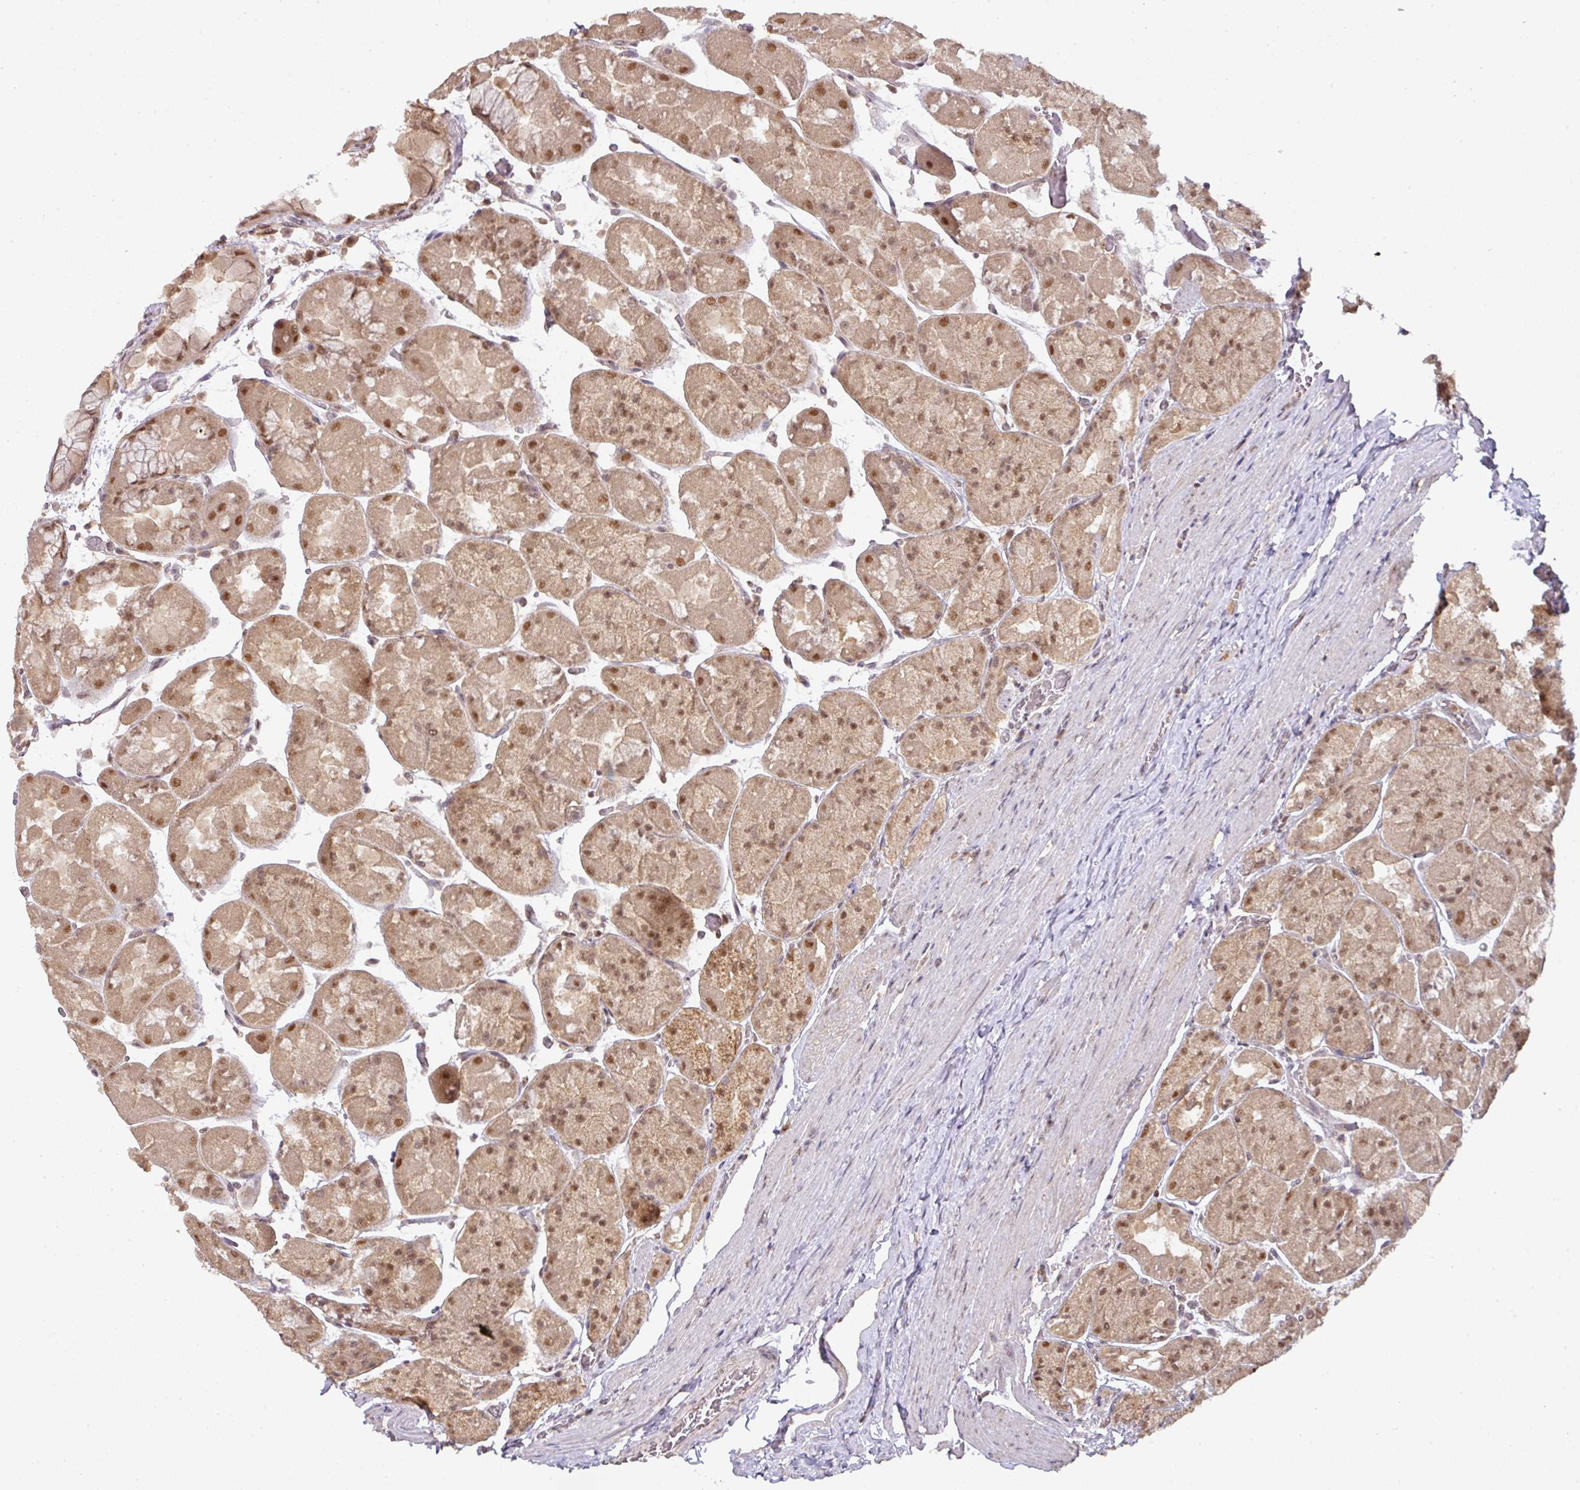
{"staining": {"intensity": "moderate", "quantity": ">75%", "location": "cytoplasmic/membranous,nuclear"}, "tissue": "stomach", "cell_type": "Glandular cells", "image_type": "normal", "snomed": [{"axis": "morphology", "description": "Normal tissue, NOS"}, {"axis": "topography", "description": "Stomach"}], "caption": "A high-resolution histopathology image shows immunohistochemistry staining of normal stomach, which demonstrates moderate cytoplasmic/membranous,nuclear expression in approximately >75% of glandular cells.", "gene": "RANBP9", "patient": {"sex": "female", "age": 61}}